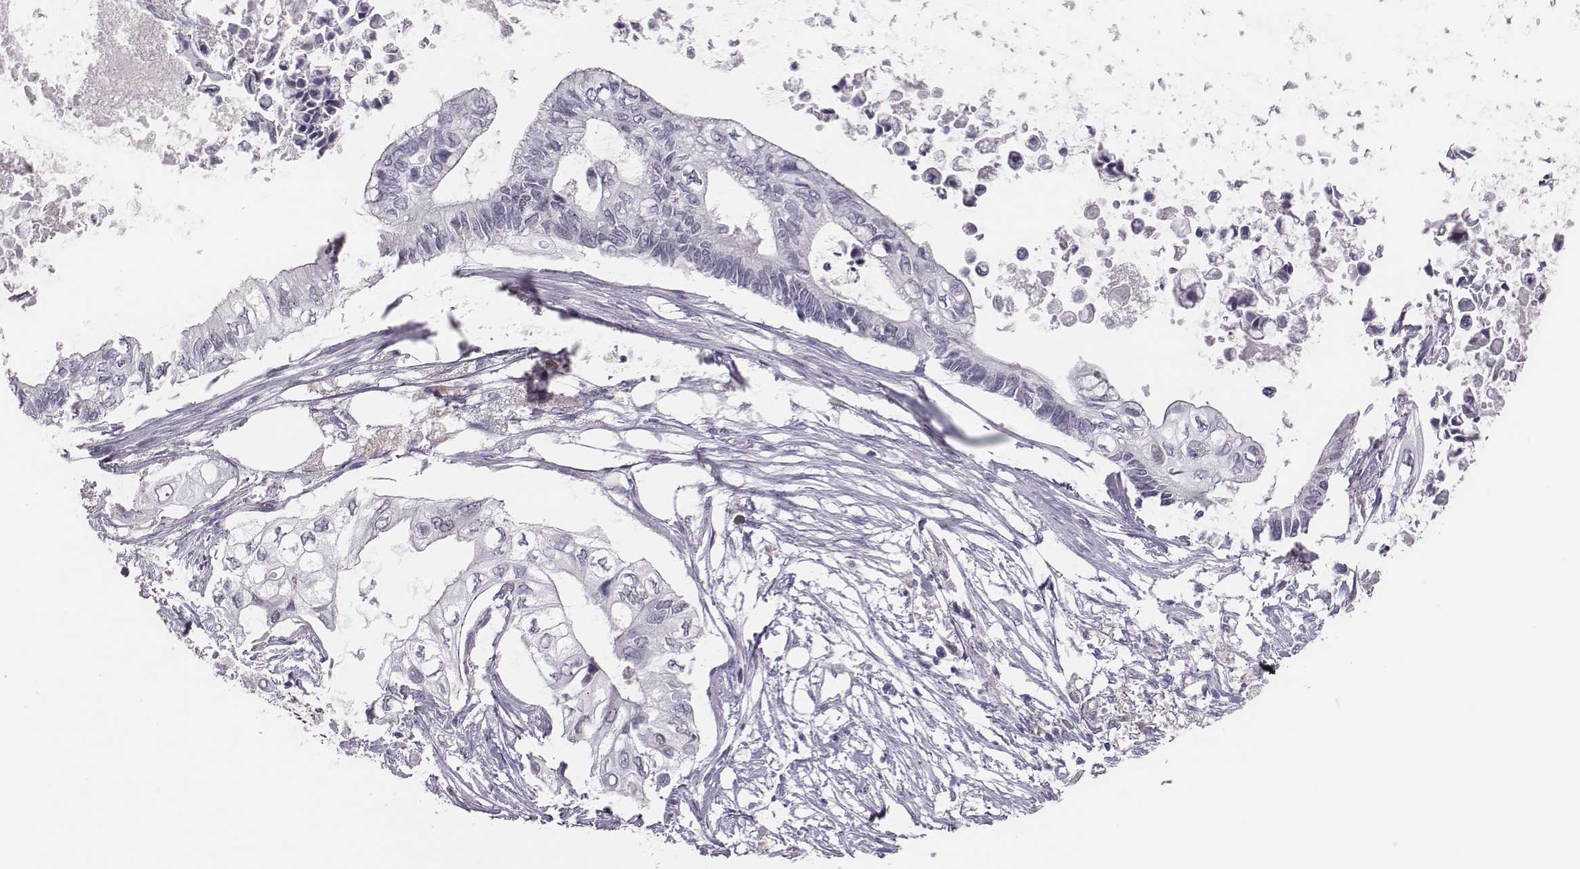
{"staining": {"intensity": "negative", "quantity": "none", "location": "none"}, "tissue": "pancreatic cancer", "cell_type": "Tumor cells", "image_type": "cancer", "snomed": [{"axis": "morphology", "description": "Adenocarcinoma, NOS"}, {"axis": "topography", "description": "Pancreas"}], "caption": "There is no significant staining in tumor cells of pancreatic cancer. (DAB (3,3'-diaminobenzidine) immunohistochemistry (IHC) visualized using brightfield microscopy, high magnification).", "gene": "PBK", "patient": {"sex": "female", "age": 63}}